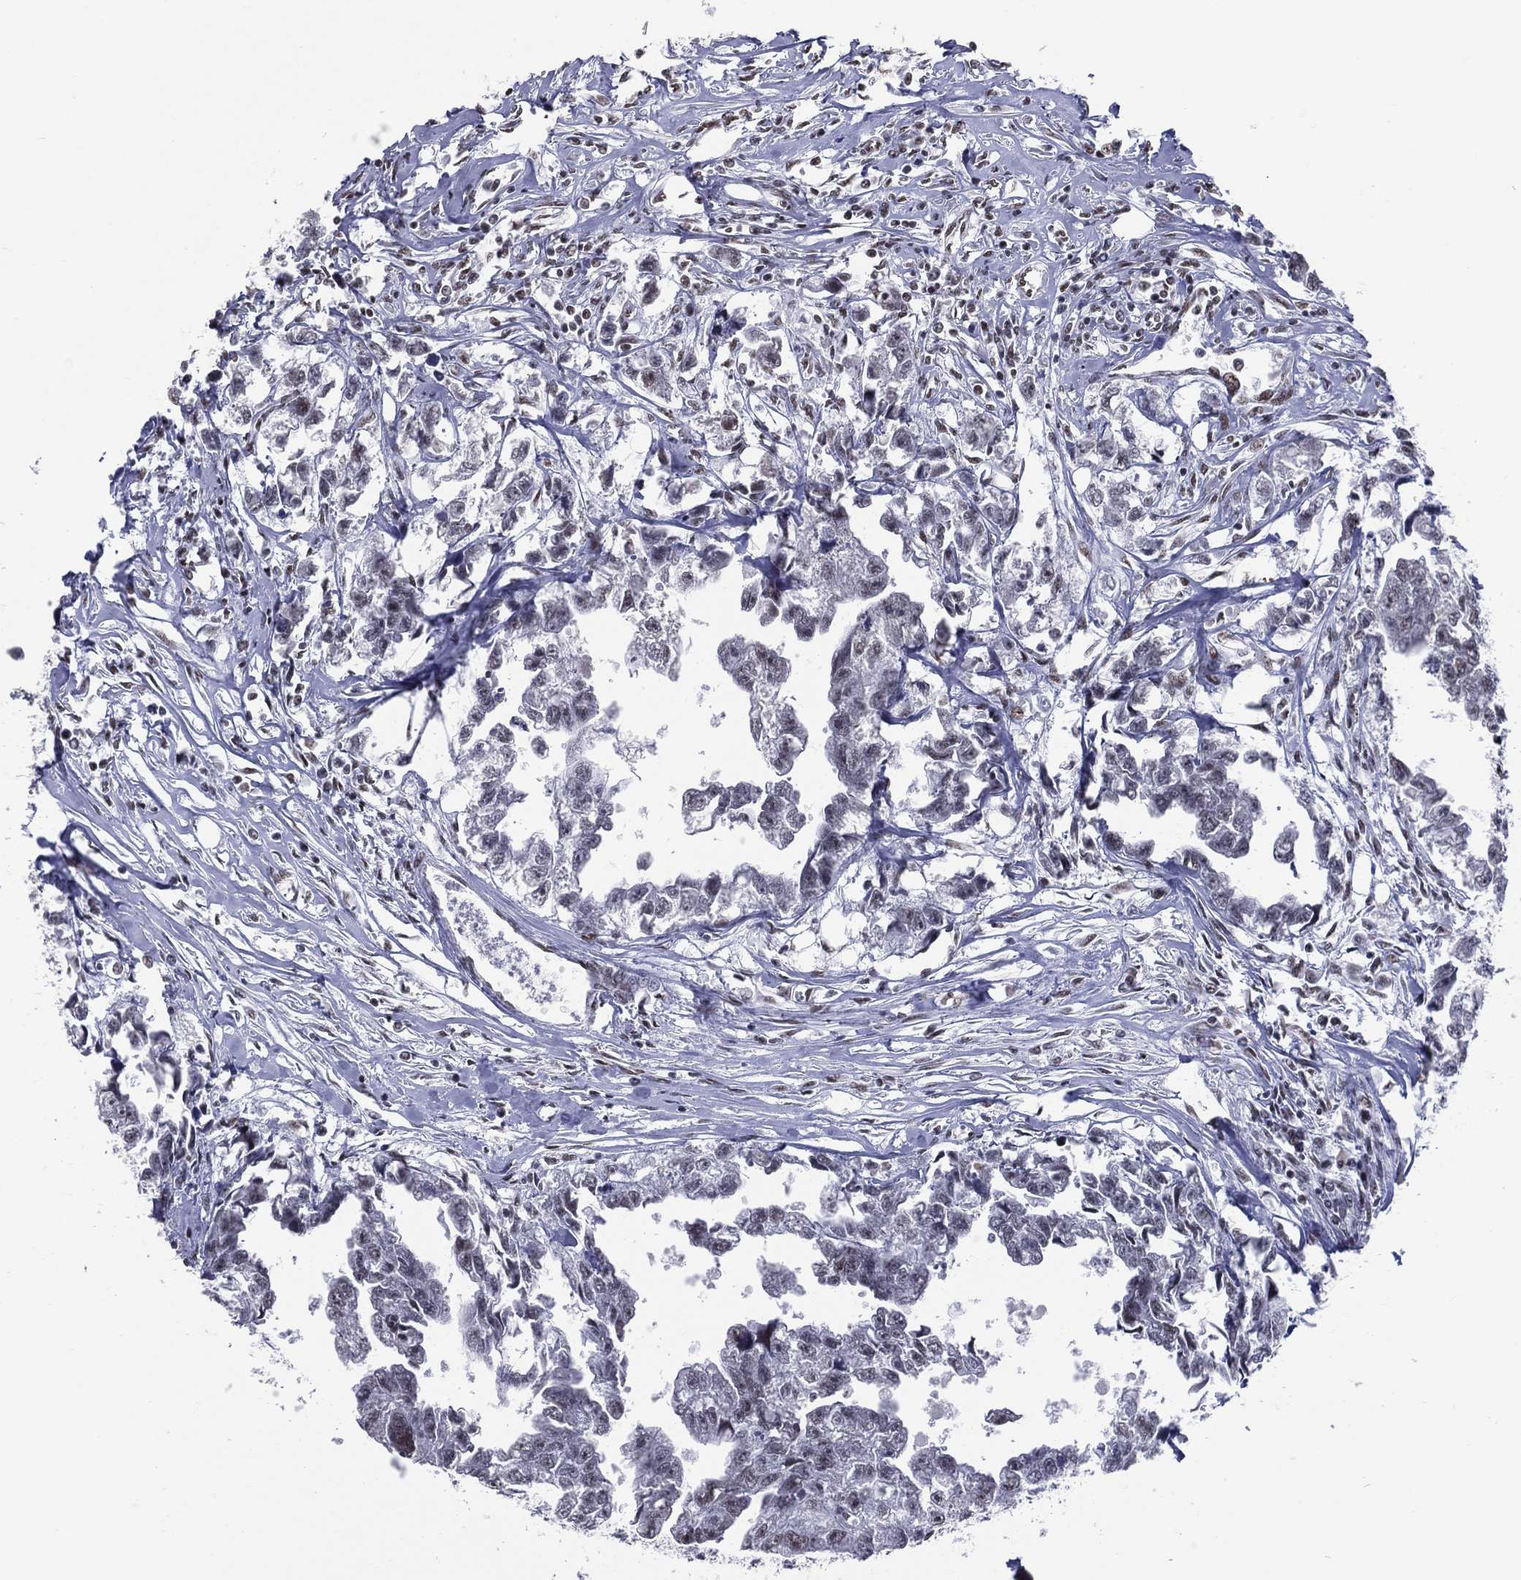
{"staining": {"intensity": "weak", "quantity": "<25%", "location": "nuclear"}, "tissue": "testis cancer", "cell_type": "Tumor cells", "image_type": "cancer", "snomed": [{"axis": "morphology", "description": "Carcinoma, Embryonal, NOS"}, {"axis": "morphology", "description": "Teratoma, malignant, NOS"}, {"axis": "topography", "description": "Testis"}], "caption": "This is an IHC image of human testis cancer. There is no positivity in tumor cells.", "gene": "ZNF7", "patient": {"sex": "male", "age": 44}}